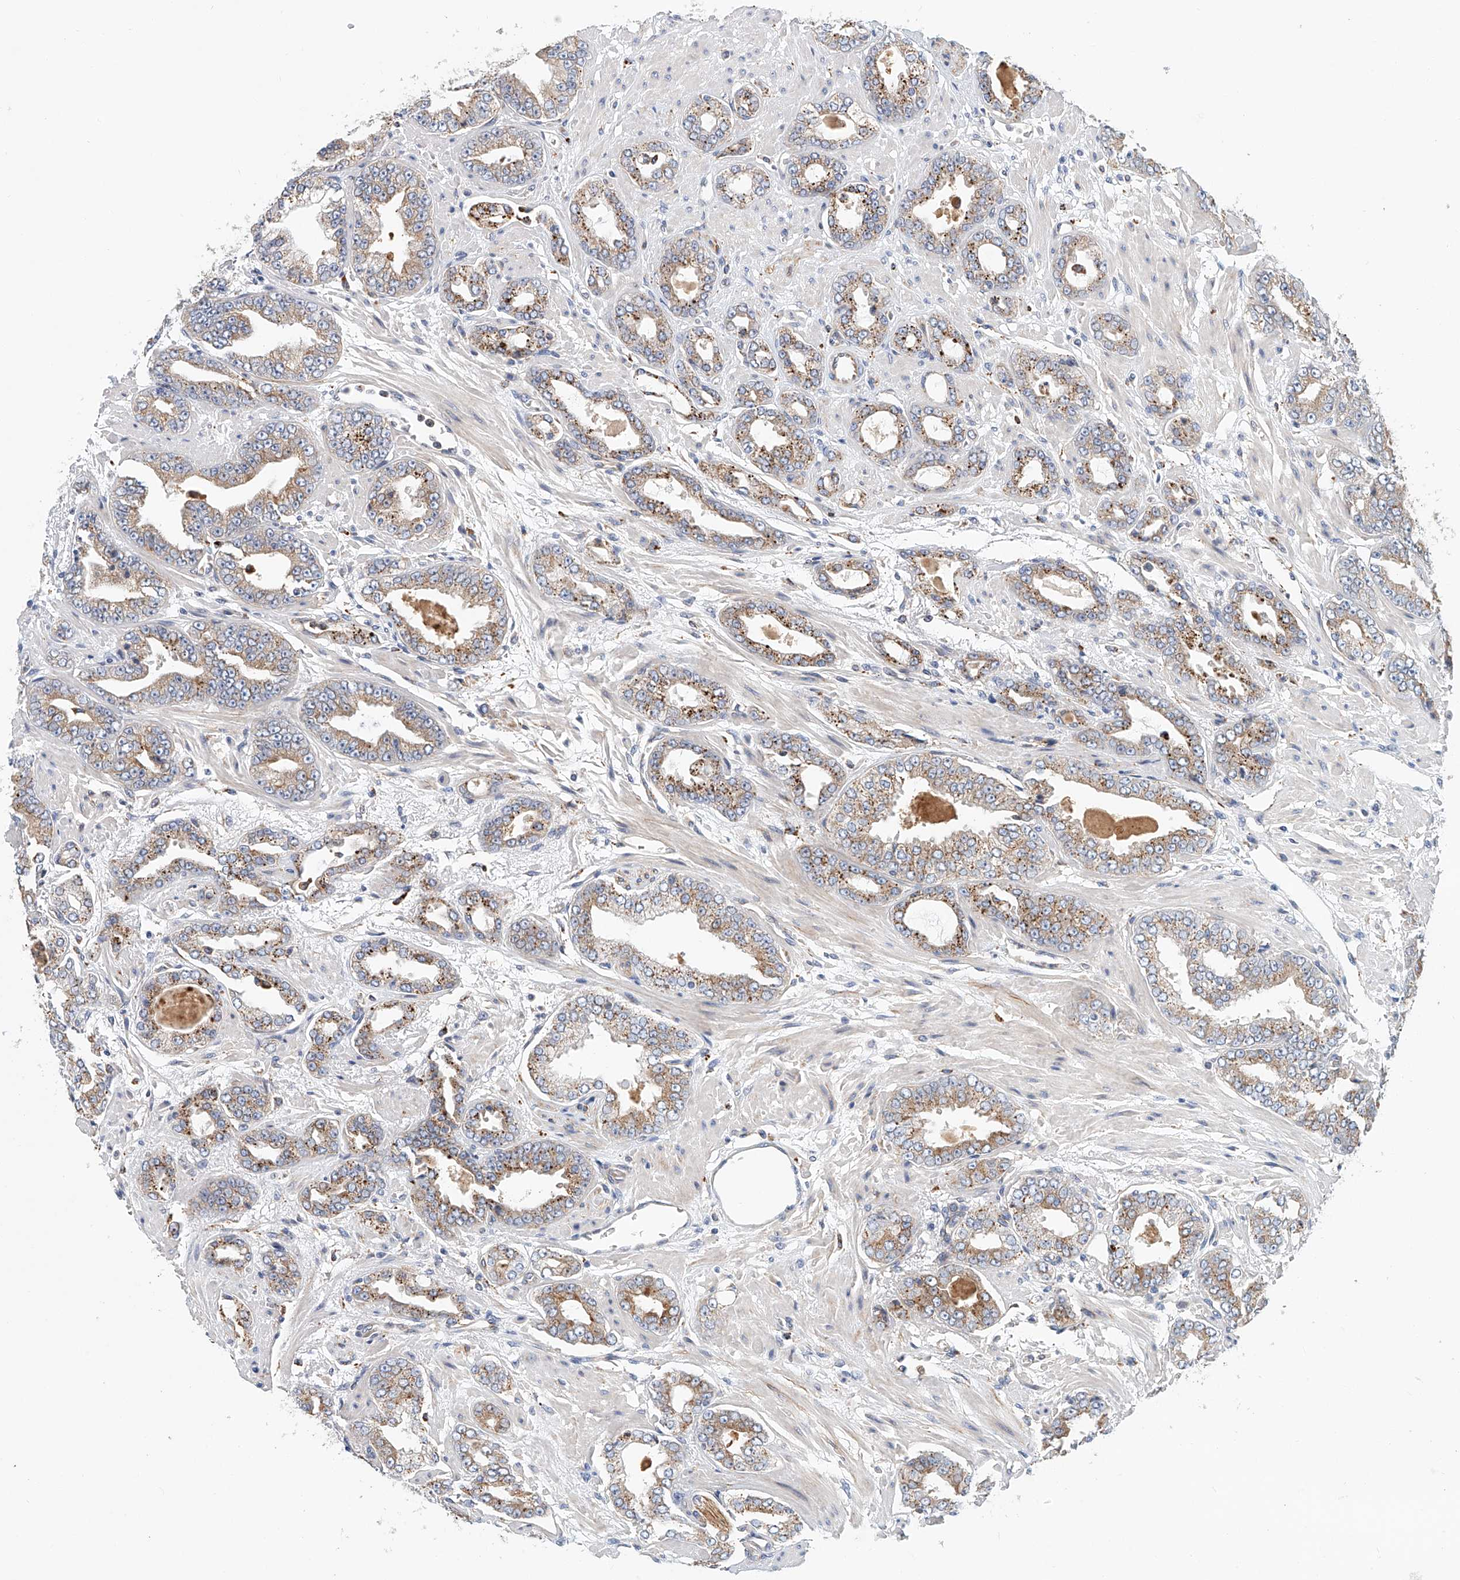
{"staining": {"intensity": "moderate", "quantity": "25%-75%", "location": "cytoplasmic/membranous"}, "tissue": "prostate cancer", "cell_type": "Tumor cells", "image_type": "cancer", "snomed": [{"axis": "morphology", "description": "Adenocarcinoma, High grade"}, {"axis": "topography", "description": "Prostate"}], "caption": "The micrograph exhibits immunohistochemical staining of prostate high-grade adenocarcinoma. There is moderate cytoplasmic/membranous expression is identified in about 25%-75% of tumor cells.", "gene": "HGSNAT", "patient": {"sex": "male", "age": 71}}